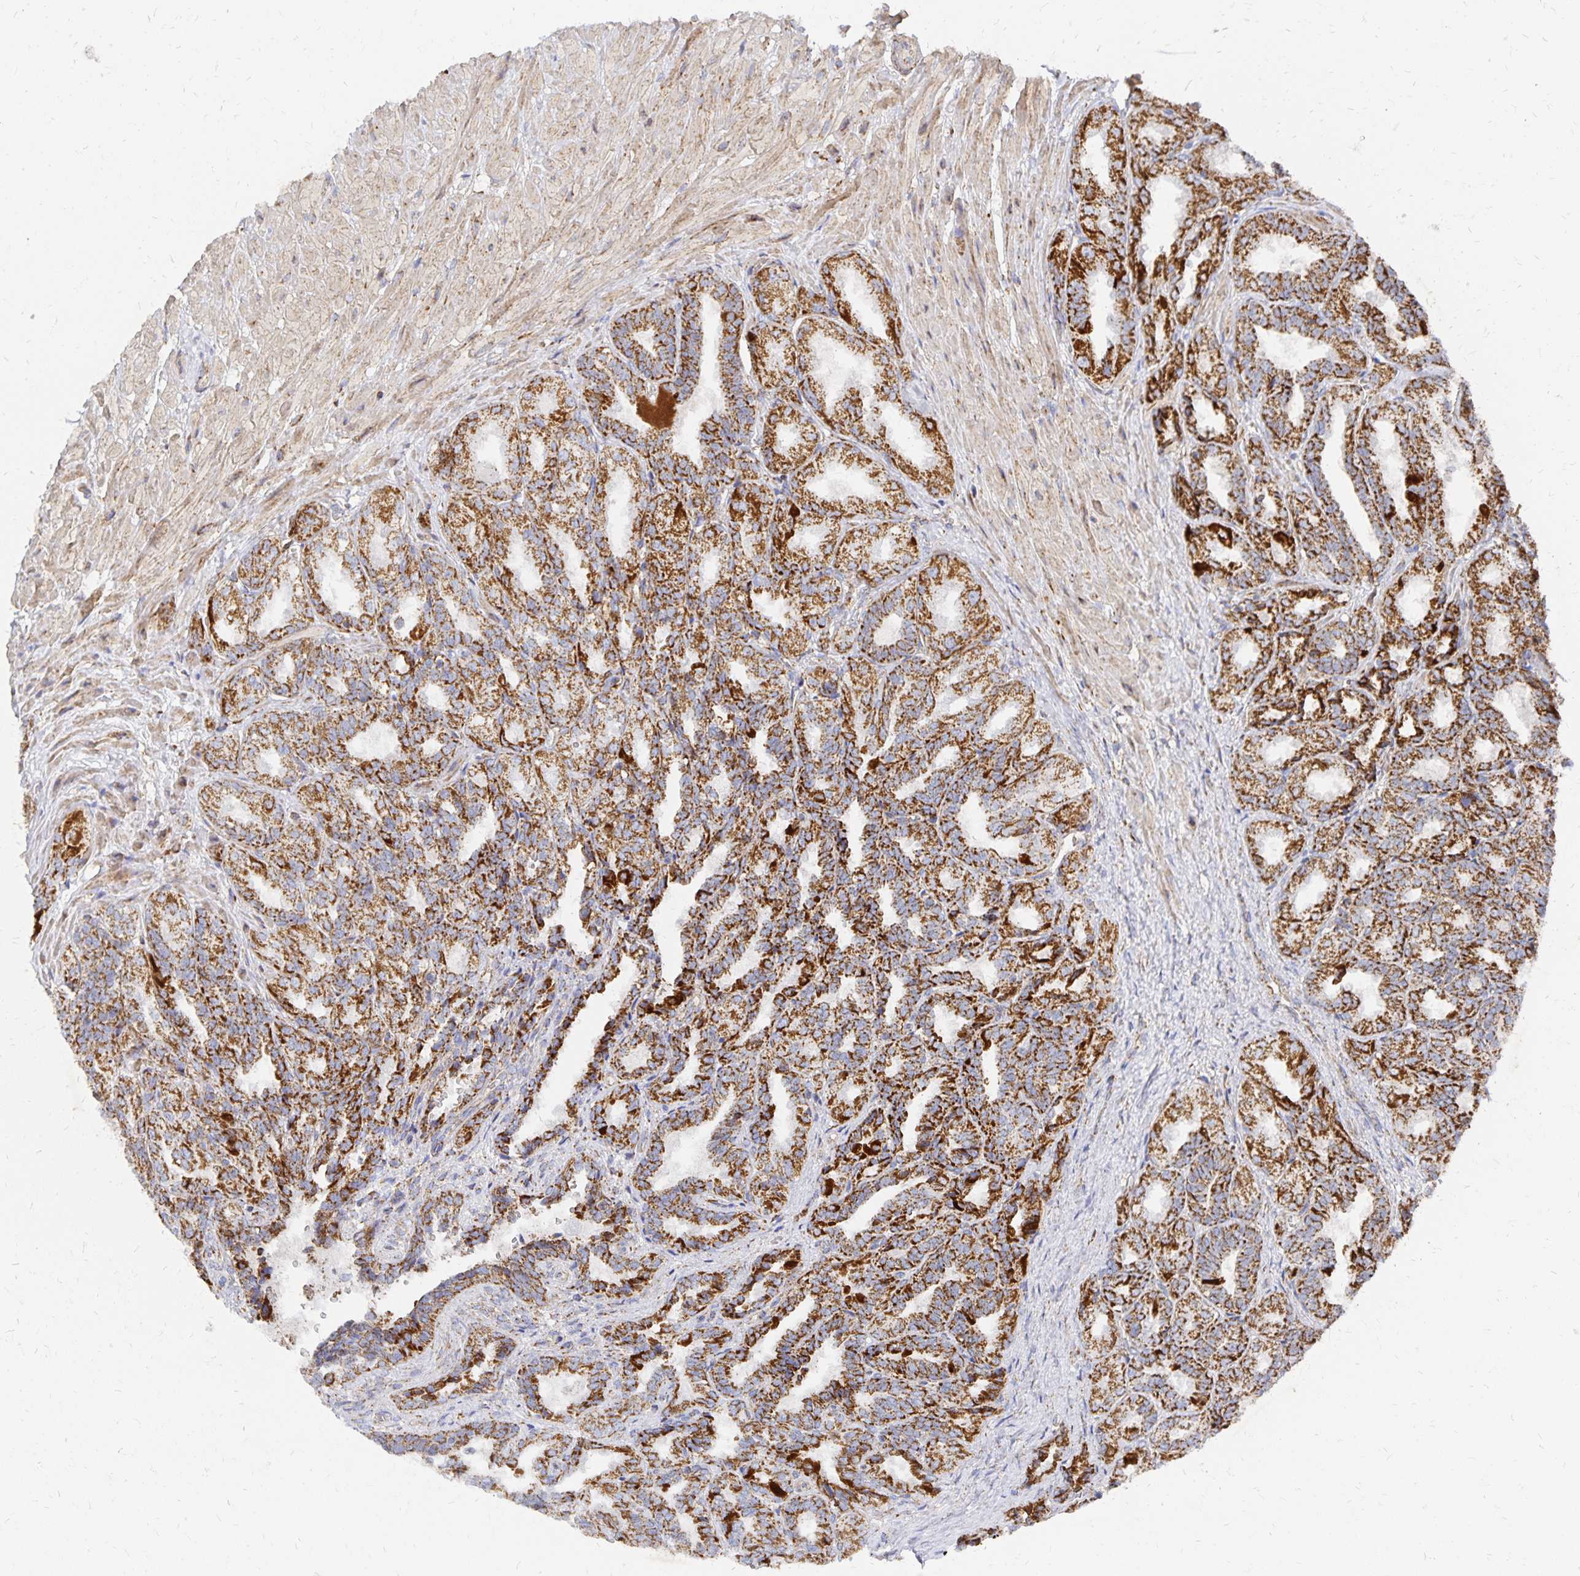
{"staining": {"intensity": "strong", "quantity": ">75%", "location": "cytoplasmic/membranous"}, "tissue": "seminal vesicle", "cell_type": "Glandular cells", "image_type": "normal", "snomed": [{"axis": "morphology", "description": "Normal tissue, NOS"}, {"axis": "topography", "description": "Seminal veicle"}], "caption": "IHC micrograph of normal seminal vesicle: seminal vesicle stained using immunohistochemistry (IHC) displays high levels of strong protein expression localized specifically in the cytoplasmic/membranous of glandular cells, appearing as a cytoplasmic/membranous brown color.", "gene": "STOML2", "patient": {"sex": "male", "age": 68}}